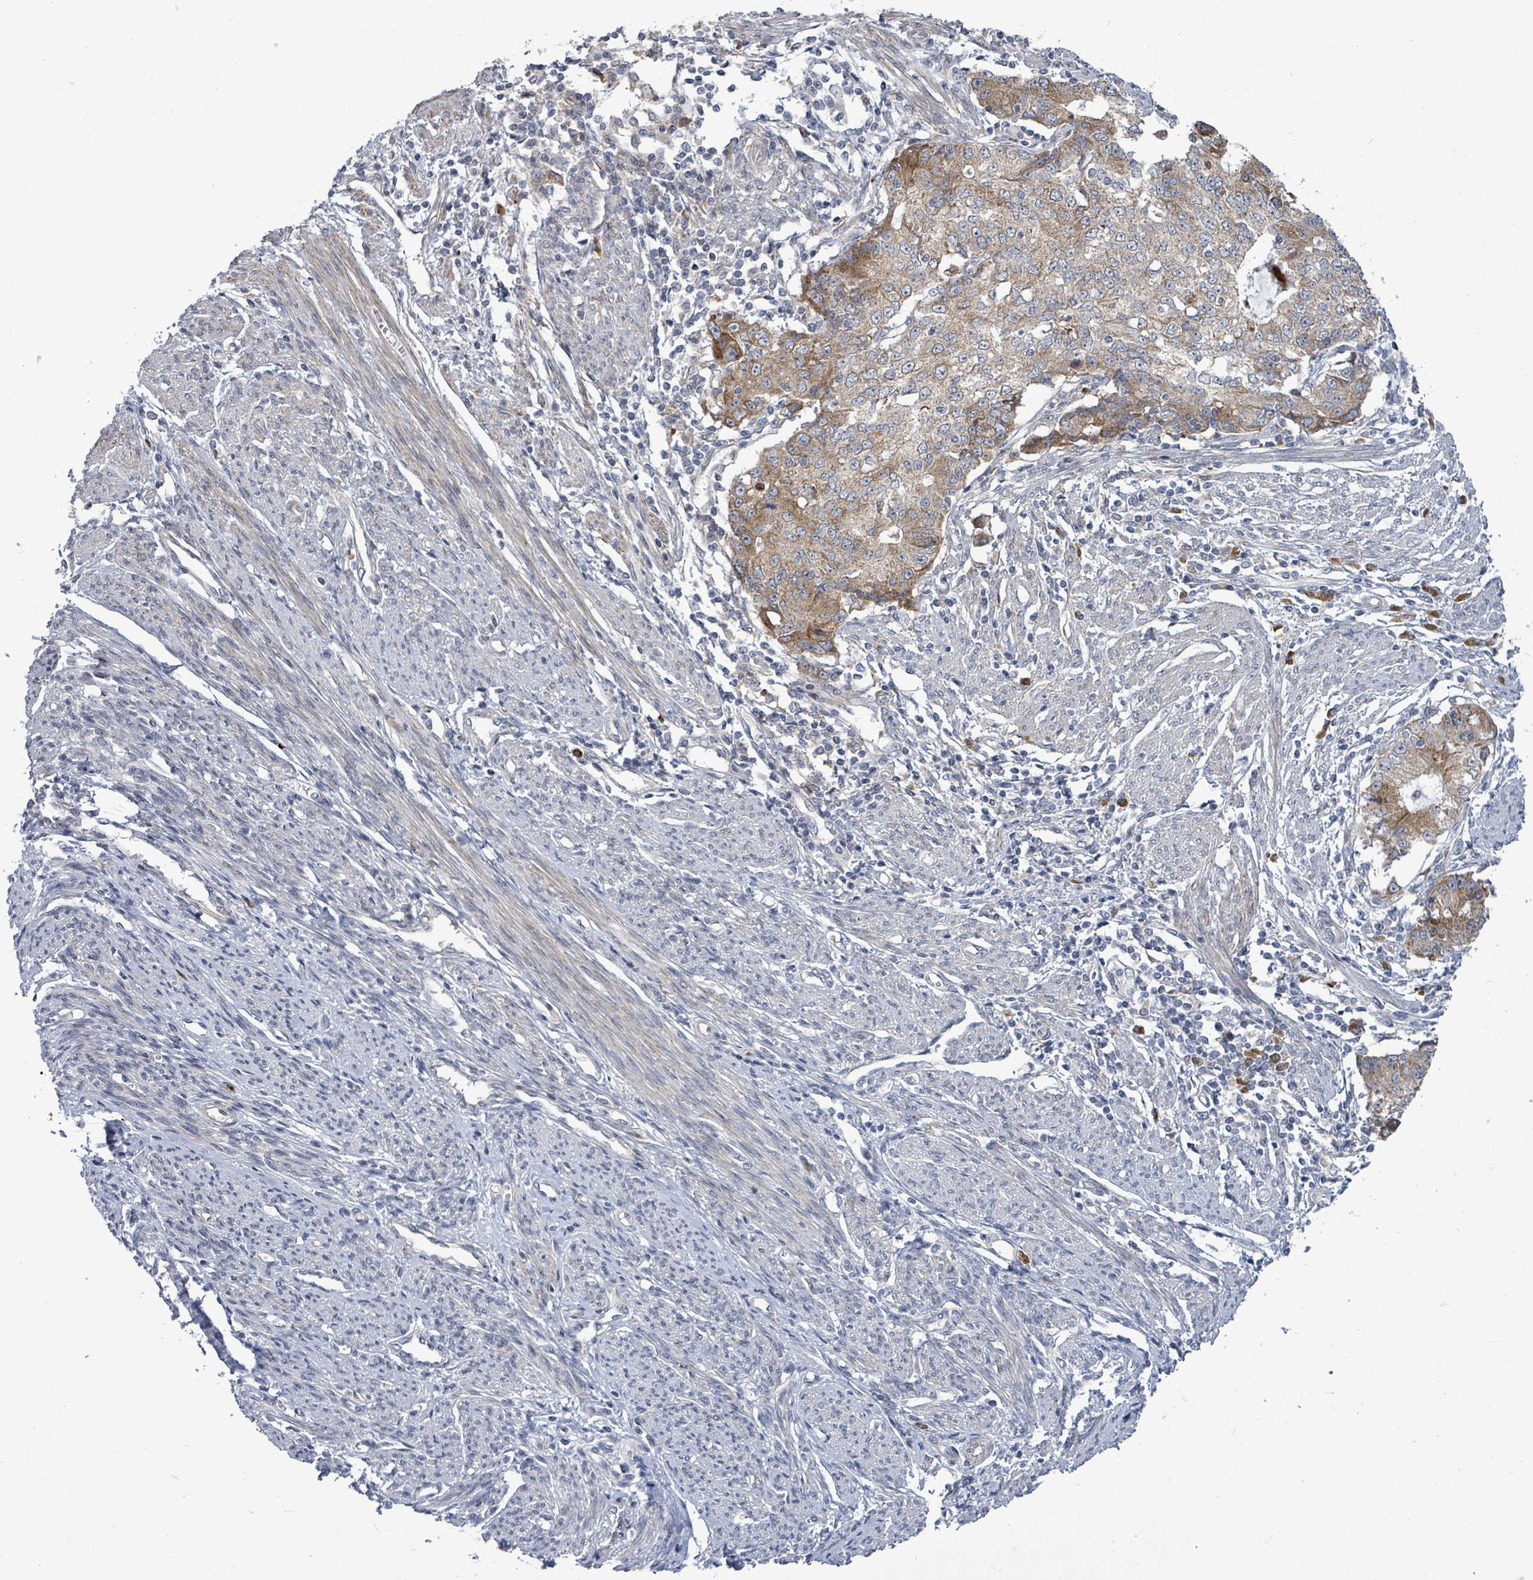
{"staining": {"intensity": "weak", "quantity": ">75%", "location": "cytoplasmic/membranous"}, "tissue": "endometrial cancer", "cell_type": "Tumor cells", "image_type": "cancer", "snomed": [{"axis": "morphology", "description": "Adenocarcinoma, NOS"}, {"axis": "topography", "description": "Endometrium"}], "caption": "Immunohistochemical staining of endometrial cancer shows weak cytoplasmic/membranous protein expression in about >75% of tumor cells.", "gene": "SAR1A", "patient": {"sex": "female", "age": 56}}